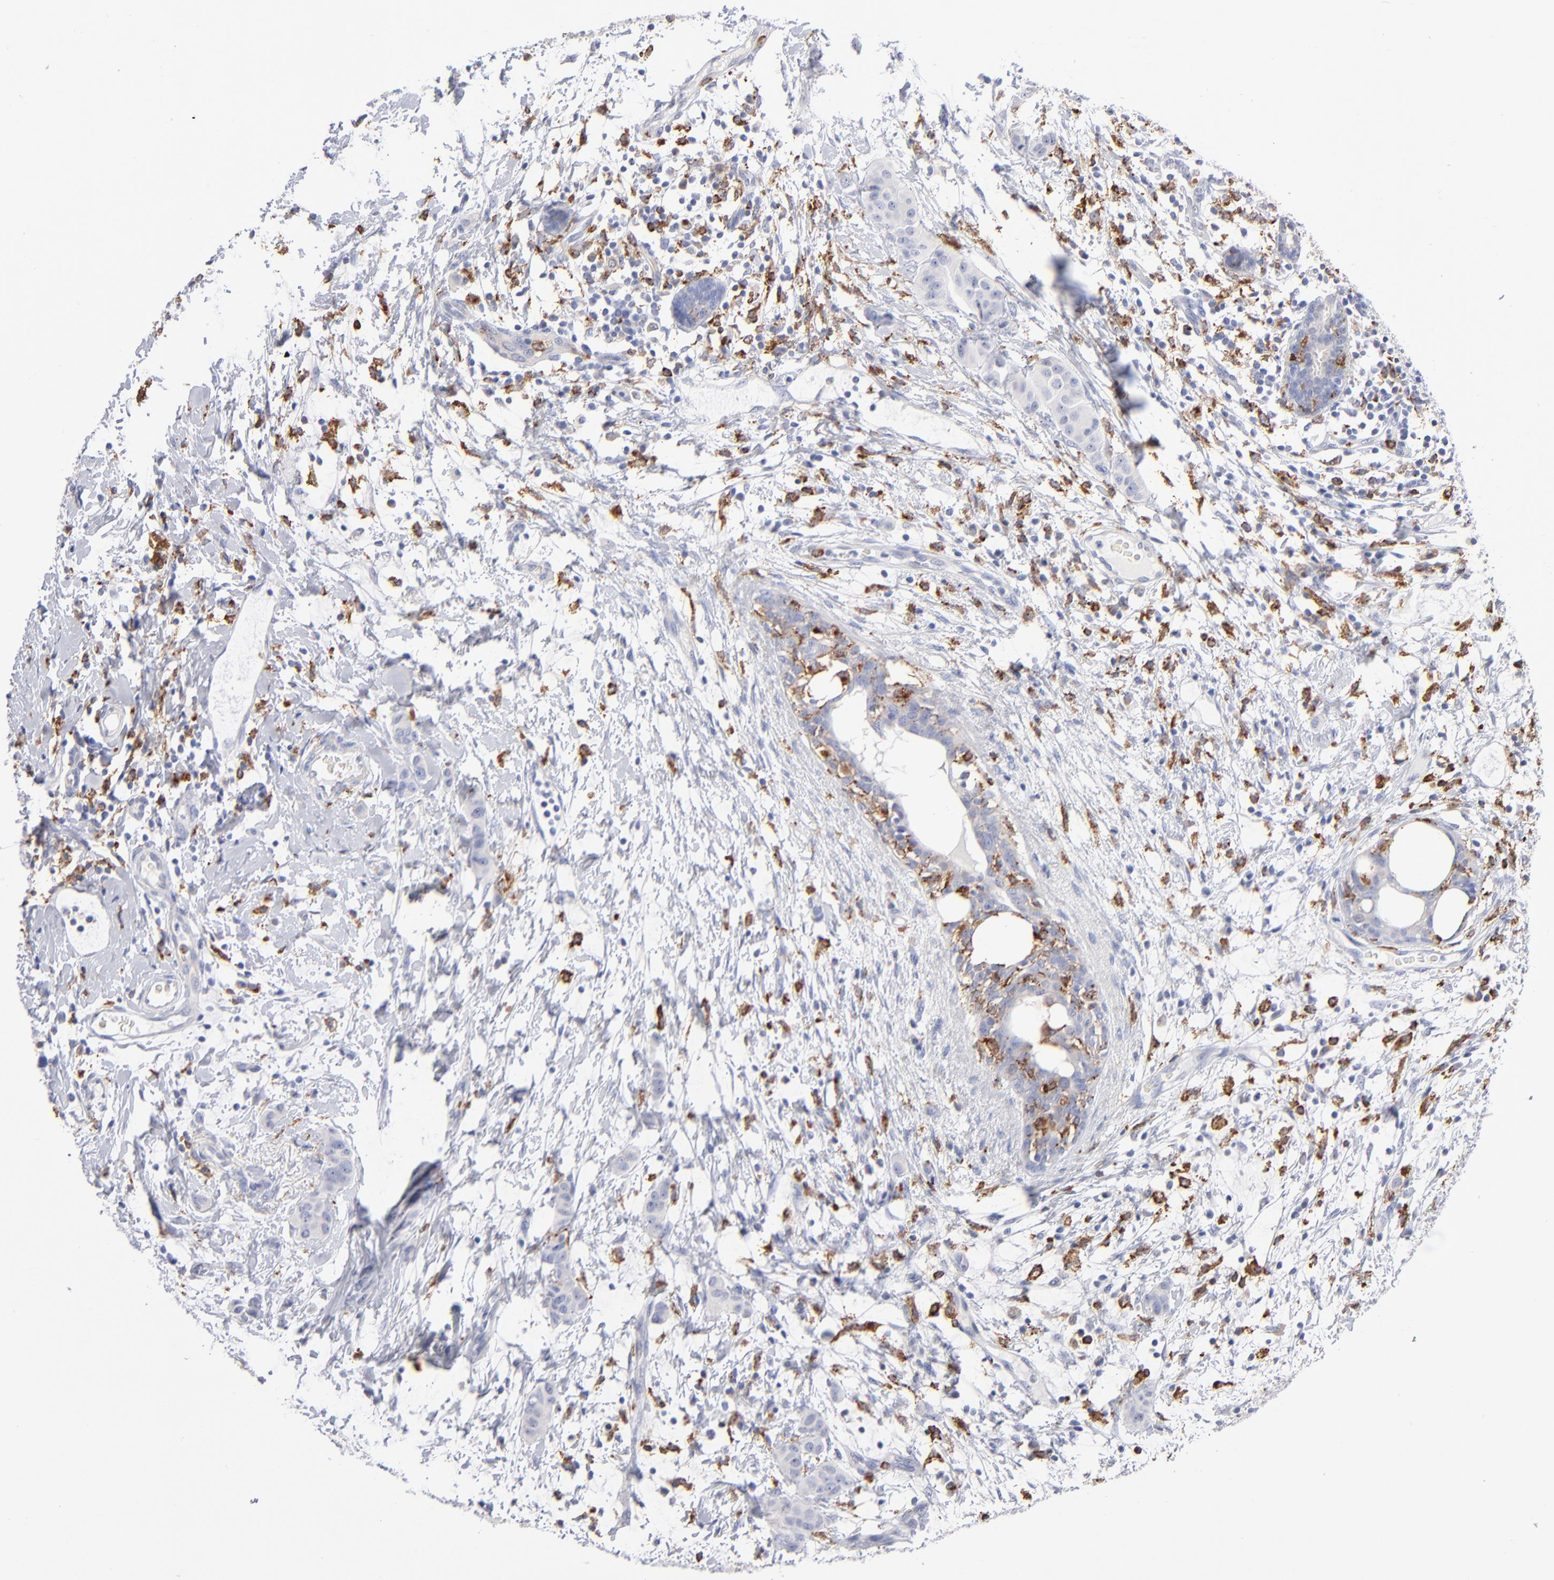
{"staining": {"intensity": "negative", "quantity": "none", "location": "none"}, "tissue": "breast cancer", "cell_type": "Tumor cells", "image_type": "cancer", "snomed": [{"axis": "morphology", "description": "Duct carcinoma"}, {"axis": "topography", "description": "Breast"}], "caption": "This is an IHC micrograph of human breast cancer (infiltrating ductal carcinoma). There is no positivity in tumor cells.", "gene": "CD180", "patient": {"sex": "female", "age": 40}}